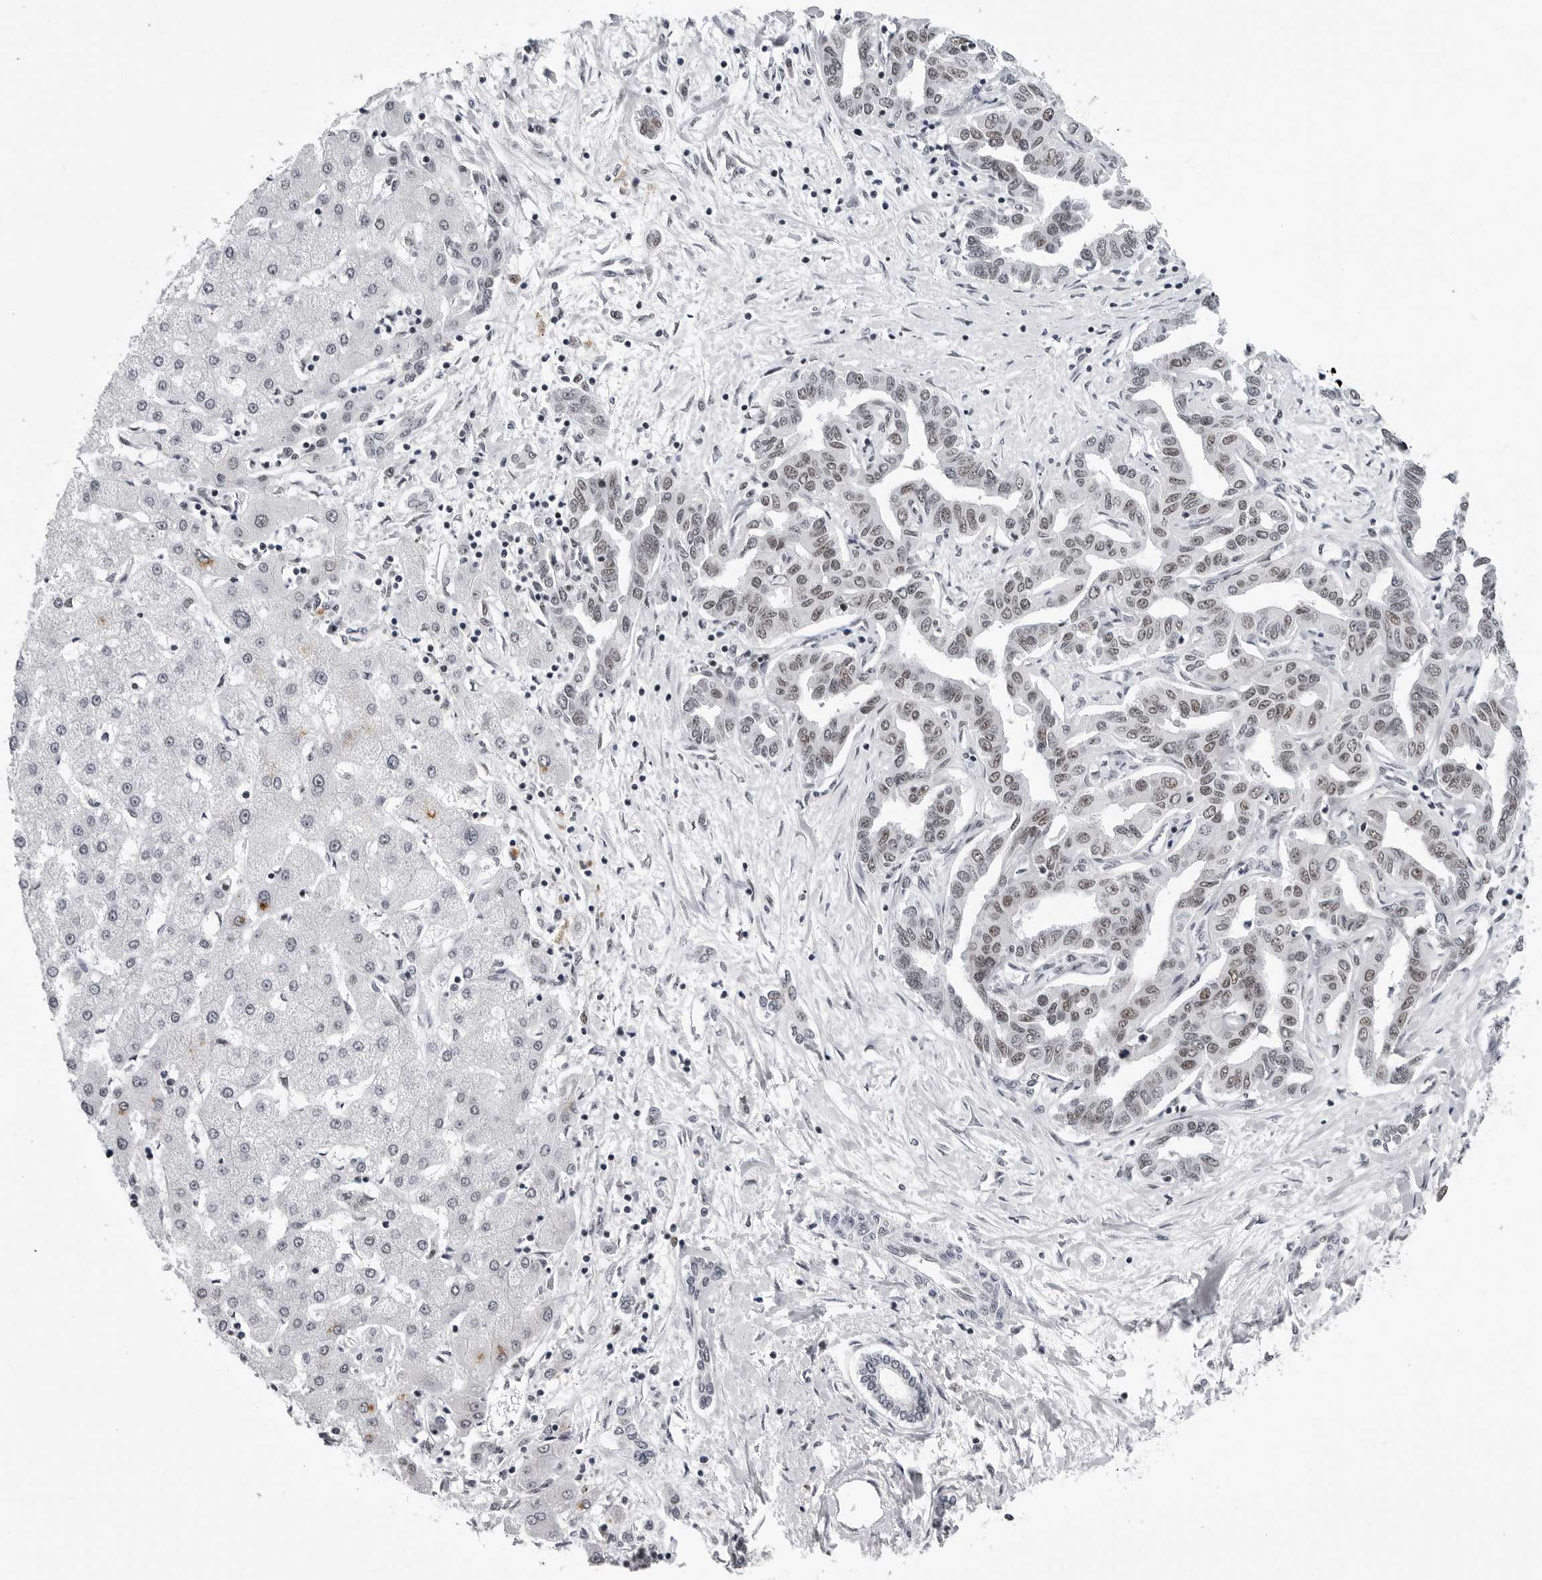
{"staining": {"intensity": "weak", "quantity": ">75%", "location": "nuclear"}, "tissue": "liver cancer", "cell_type": "Tumor cells", "image_type": "cancer", "snomed": [{"axis": "morphology", "description": "Cholangiocarcinoma"}, {"axis": "topography", "description": "Liver"}], "caption": "Liver cholangiocarcinoma stained with a protein marker displays weak staining in tumor cells.", "gene": "SF3B4", "patient": {"sex": "male", "age": 59}}